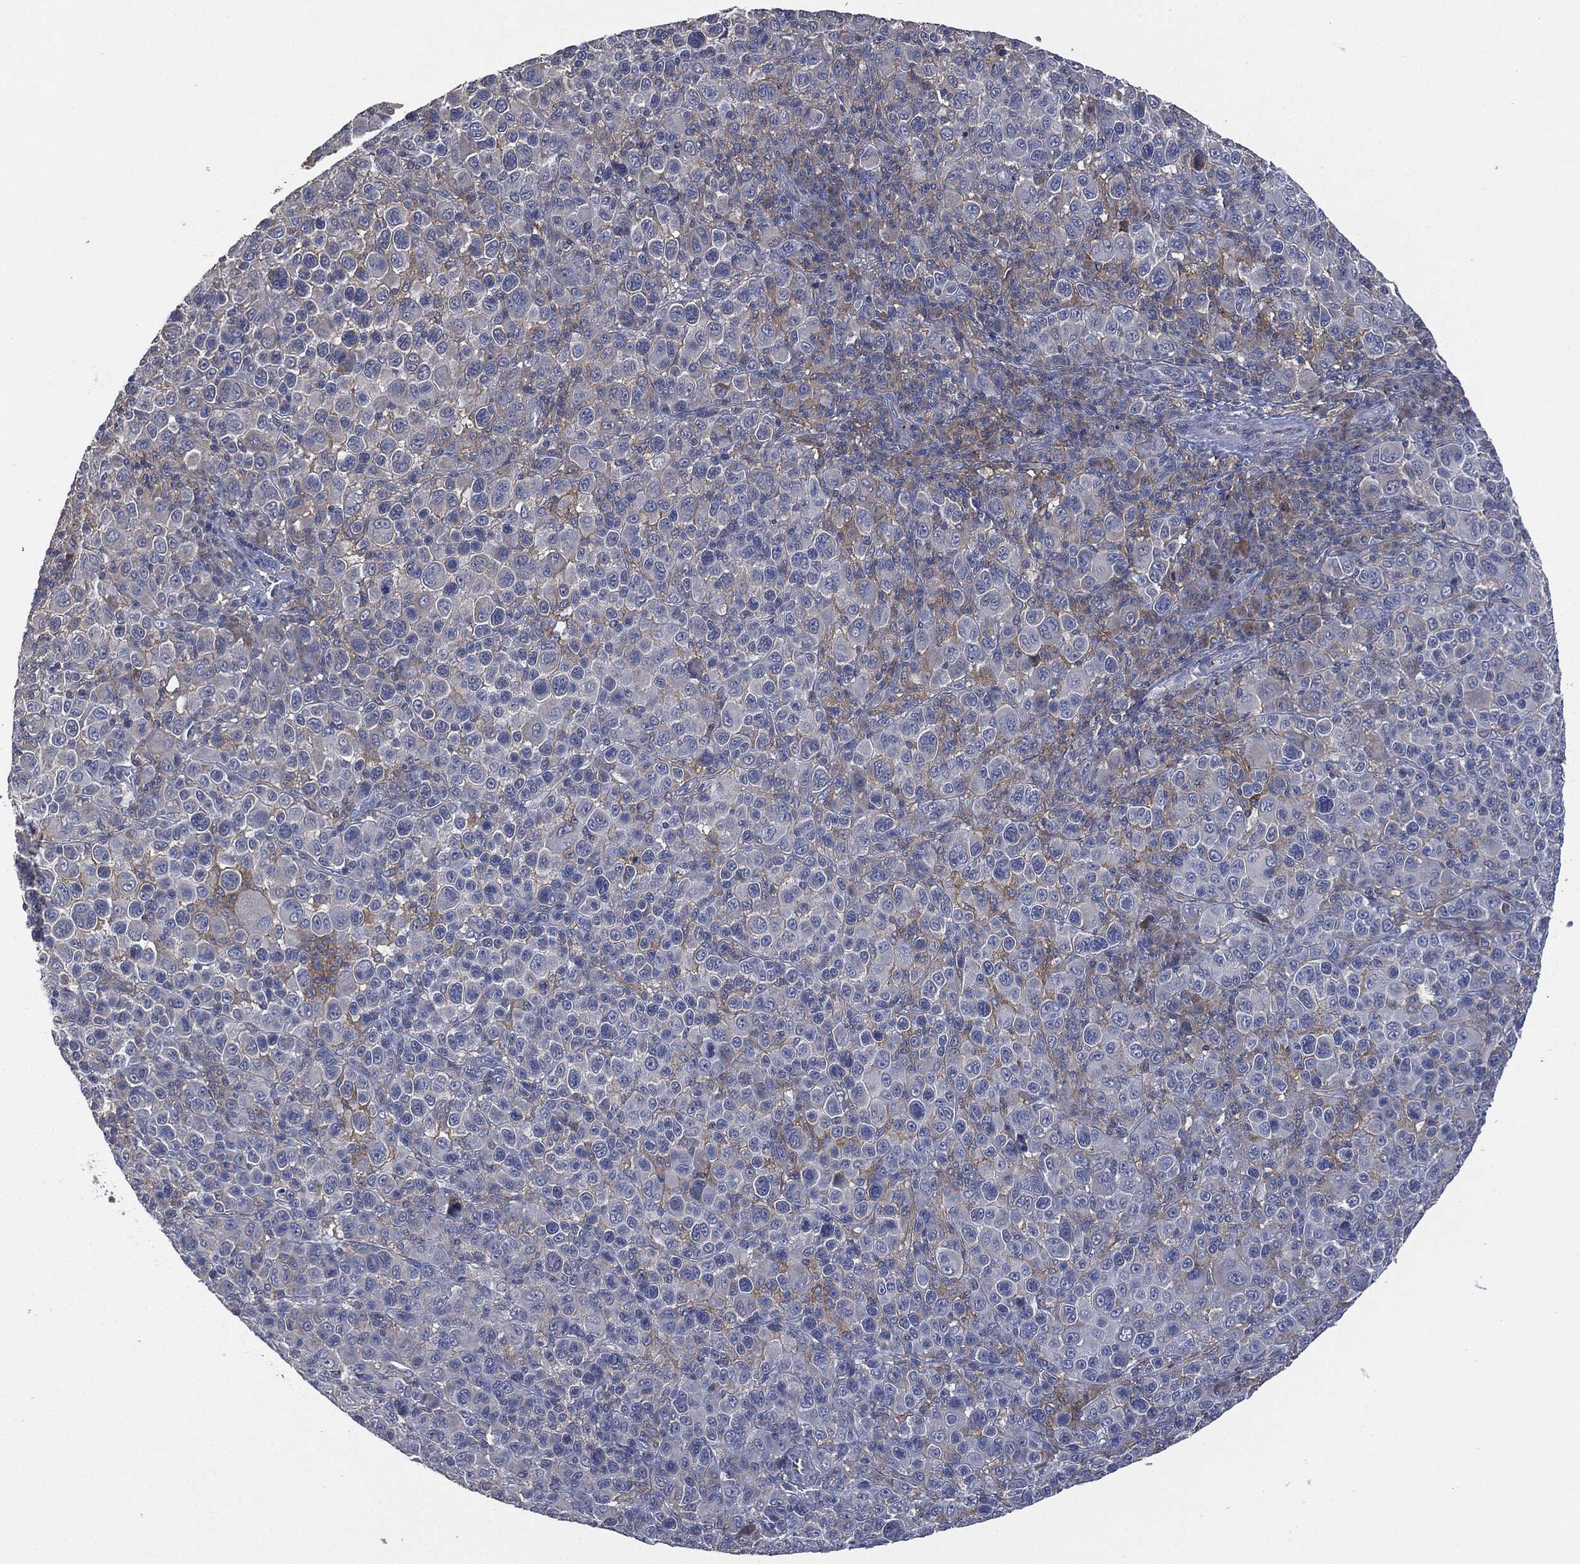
{"staining": {"intensity": "negative", "quantity": "none", "location": "none"}, "tissue": "melanoma", "cell_type": "Tumor cells", "image_type": "cancer", "snomed": [{"axis": "morphology", "description": "Malignant melanoma, NOS"}, {"axis": "topography", "description": "Skin"}], "caption": "Tumor cells show no significant protein expression in malignant melanoma. The staining was performed using DAB (3,3'-diaminobenzidine) to visualize the protein expression in brown, while the nuclei were stained in blue with hematoxylin (Magnification: 20x).", "gene": "CD33", "patient": {"sex": "female", "age": 57}}